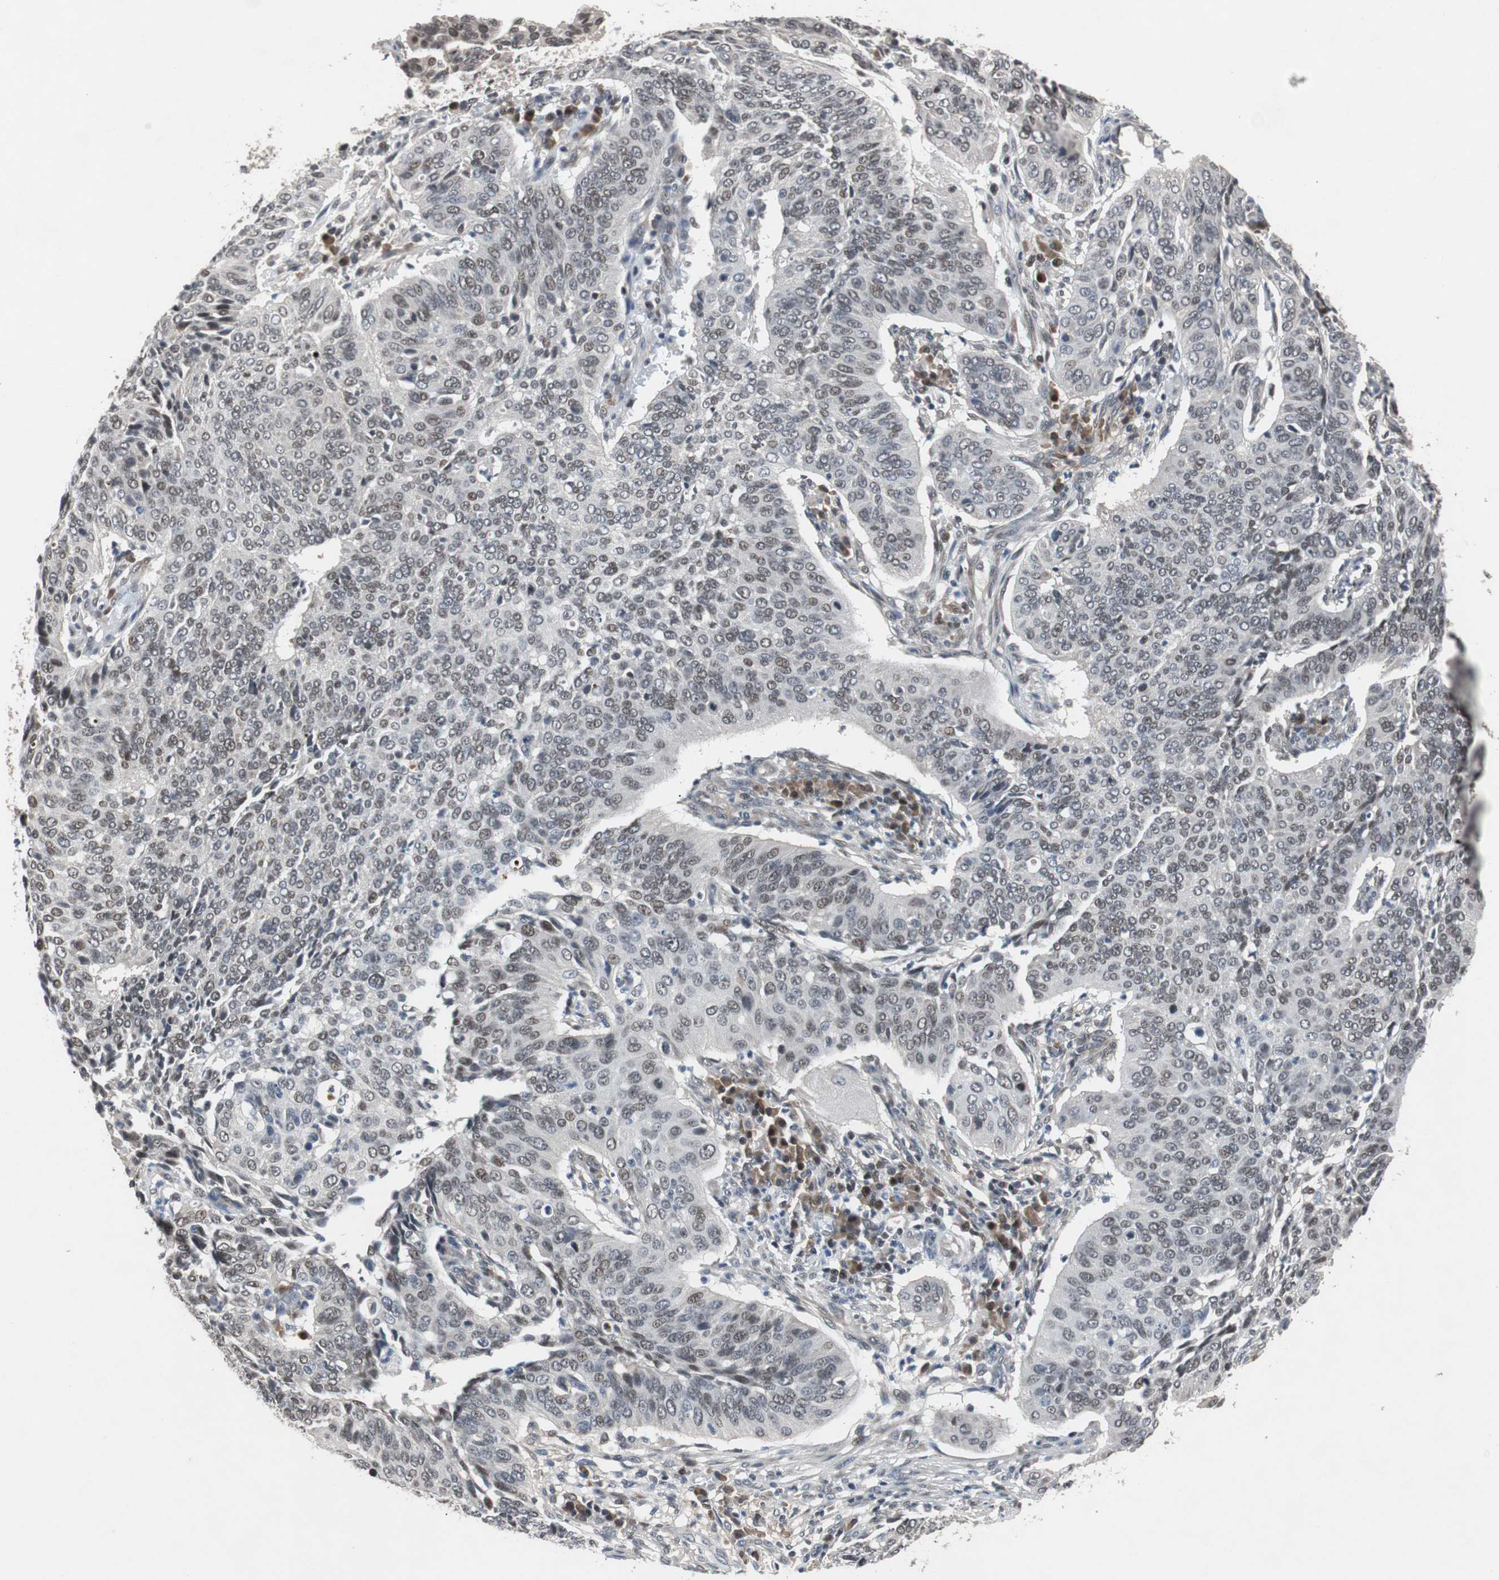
{"staining": {"intensity": "negative", "quantity": "none", "location": "none"}, "tissue": "cervical cancer", "cell_type": "Tumor cells", "image_type": "cancer", "snomed": [{"axis": "morphology", "description": "Squamous cell carcinoma, NOS"}, {"axis": "topography", "description": "Cervix"}], "caption": "This is an IHC histopathology image of human cervical cancer. There is no positivity in tumor cells.", "gene": "TP63", "patient": {"sex": "female", "age": 39}}